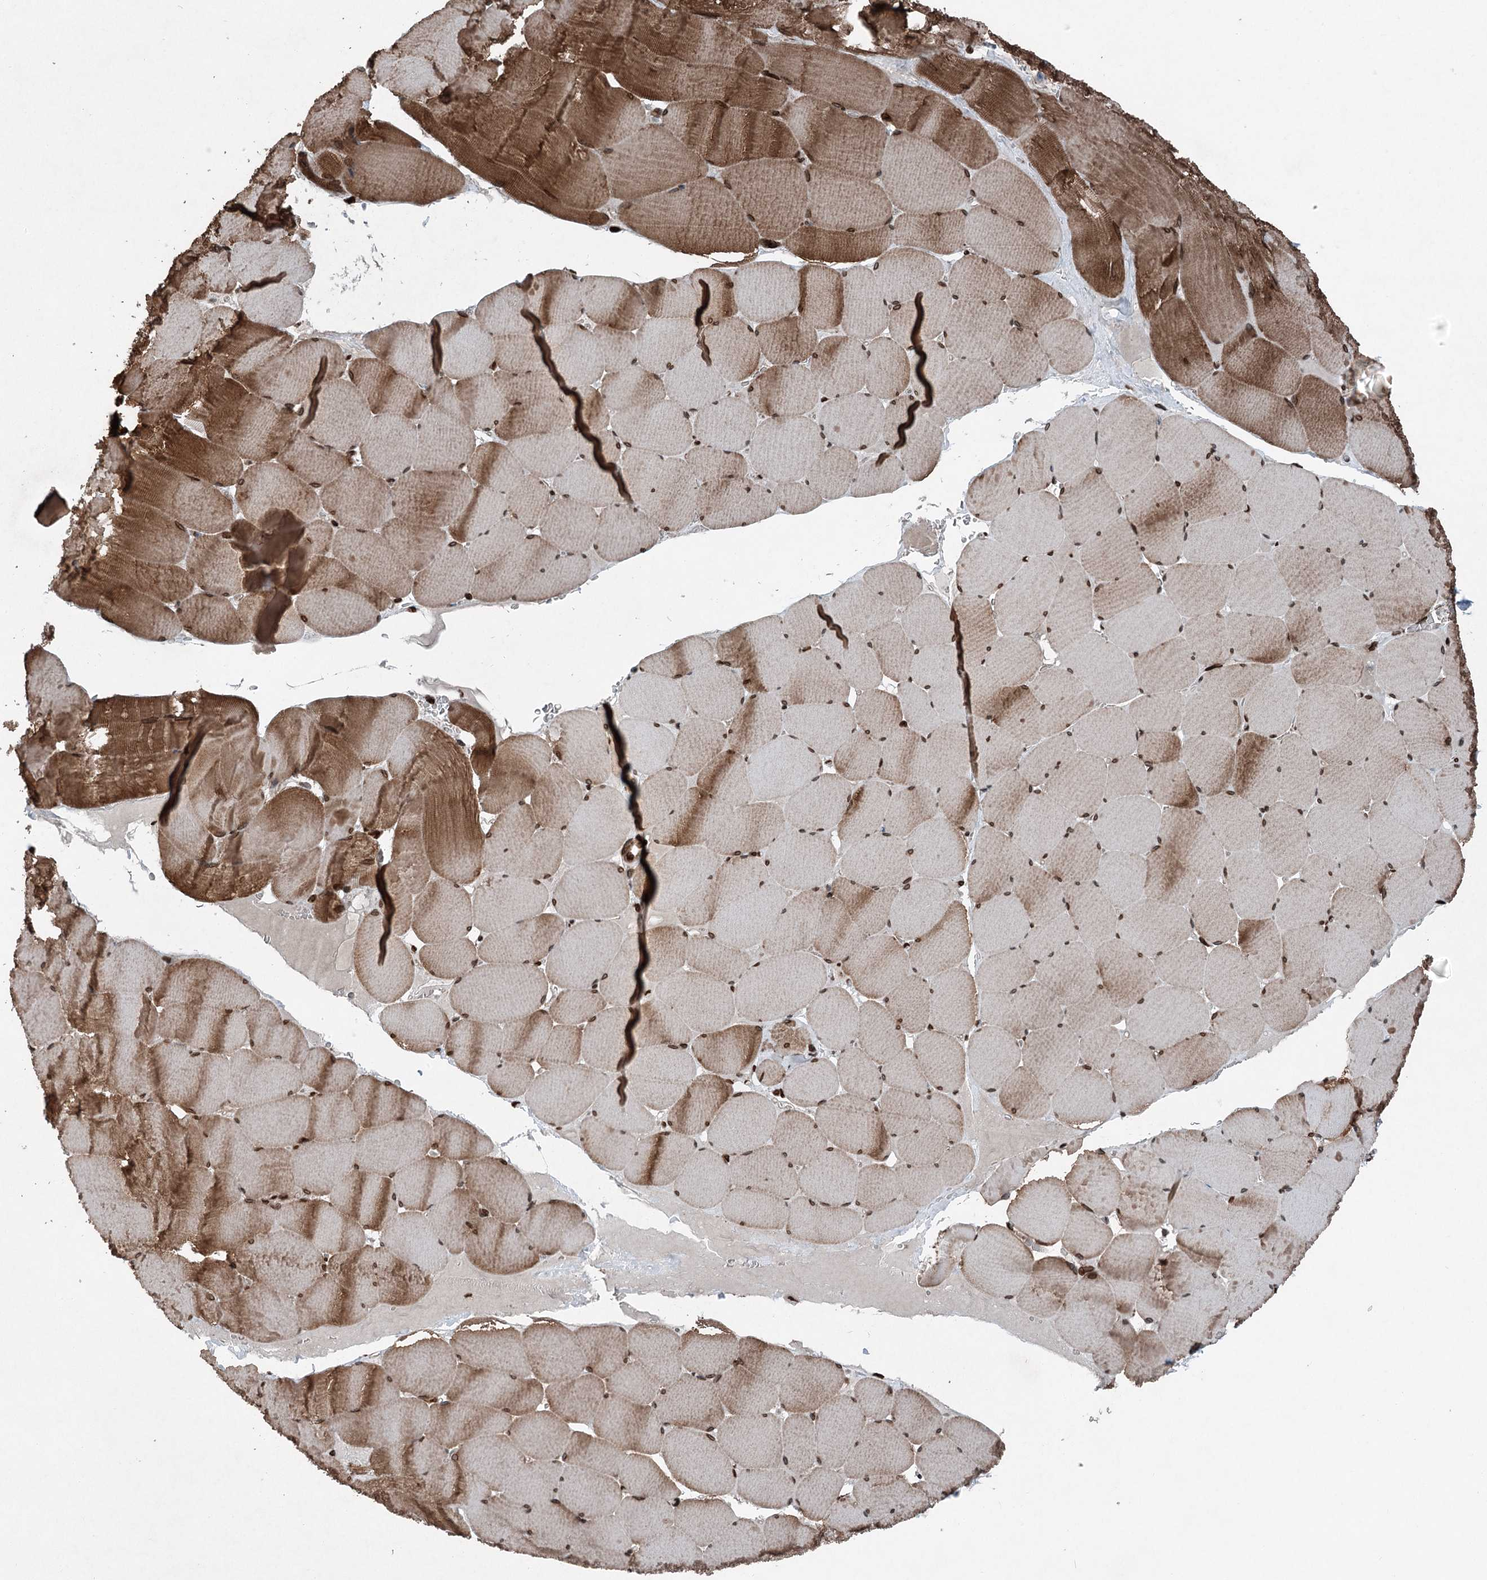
{"staining": {"intensity": "strong", "quantity": ">75%", "location": "cytoplasmic/membranous,nuclear"}, "tissue": "skeletal muscle", "cell_type": "Myocytes", "image_type": "normal", "snomed": [{"axis": "morphology", "description": "Normal tissue, NOS"}, {"axis": "topography", "description": "Skeletal muscle"}], "caption": "IHC staining of normal skeletal muscle, which displays high levels of strong cytoplasmic/membranous,nuclear staining in about >75% of myocytes indicating strong cytoplasmic/membranous,nuclear protein expression. The staining was performed using DAB (brown) for protein detection and nuclei were counterstained in hematoxylin (blue).", "gene": "BCKDHA", "patient": {"sex": "male", "age": 62}}